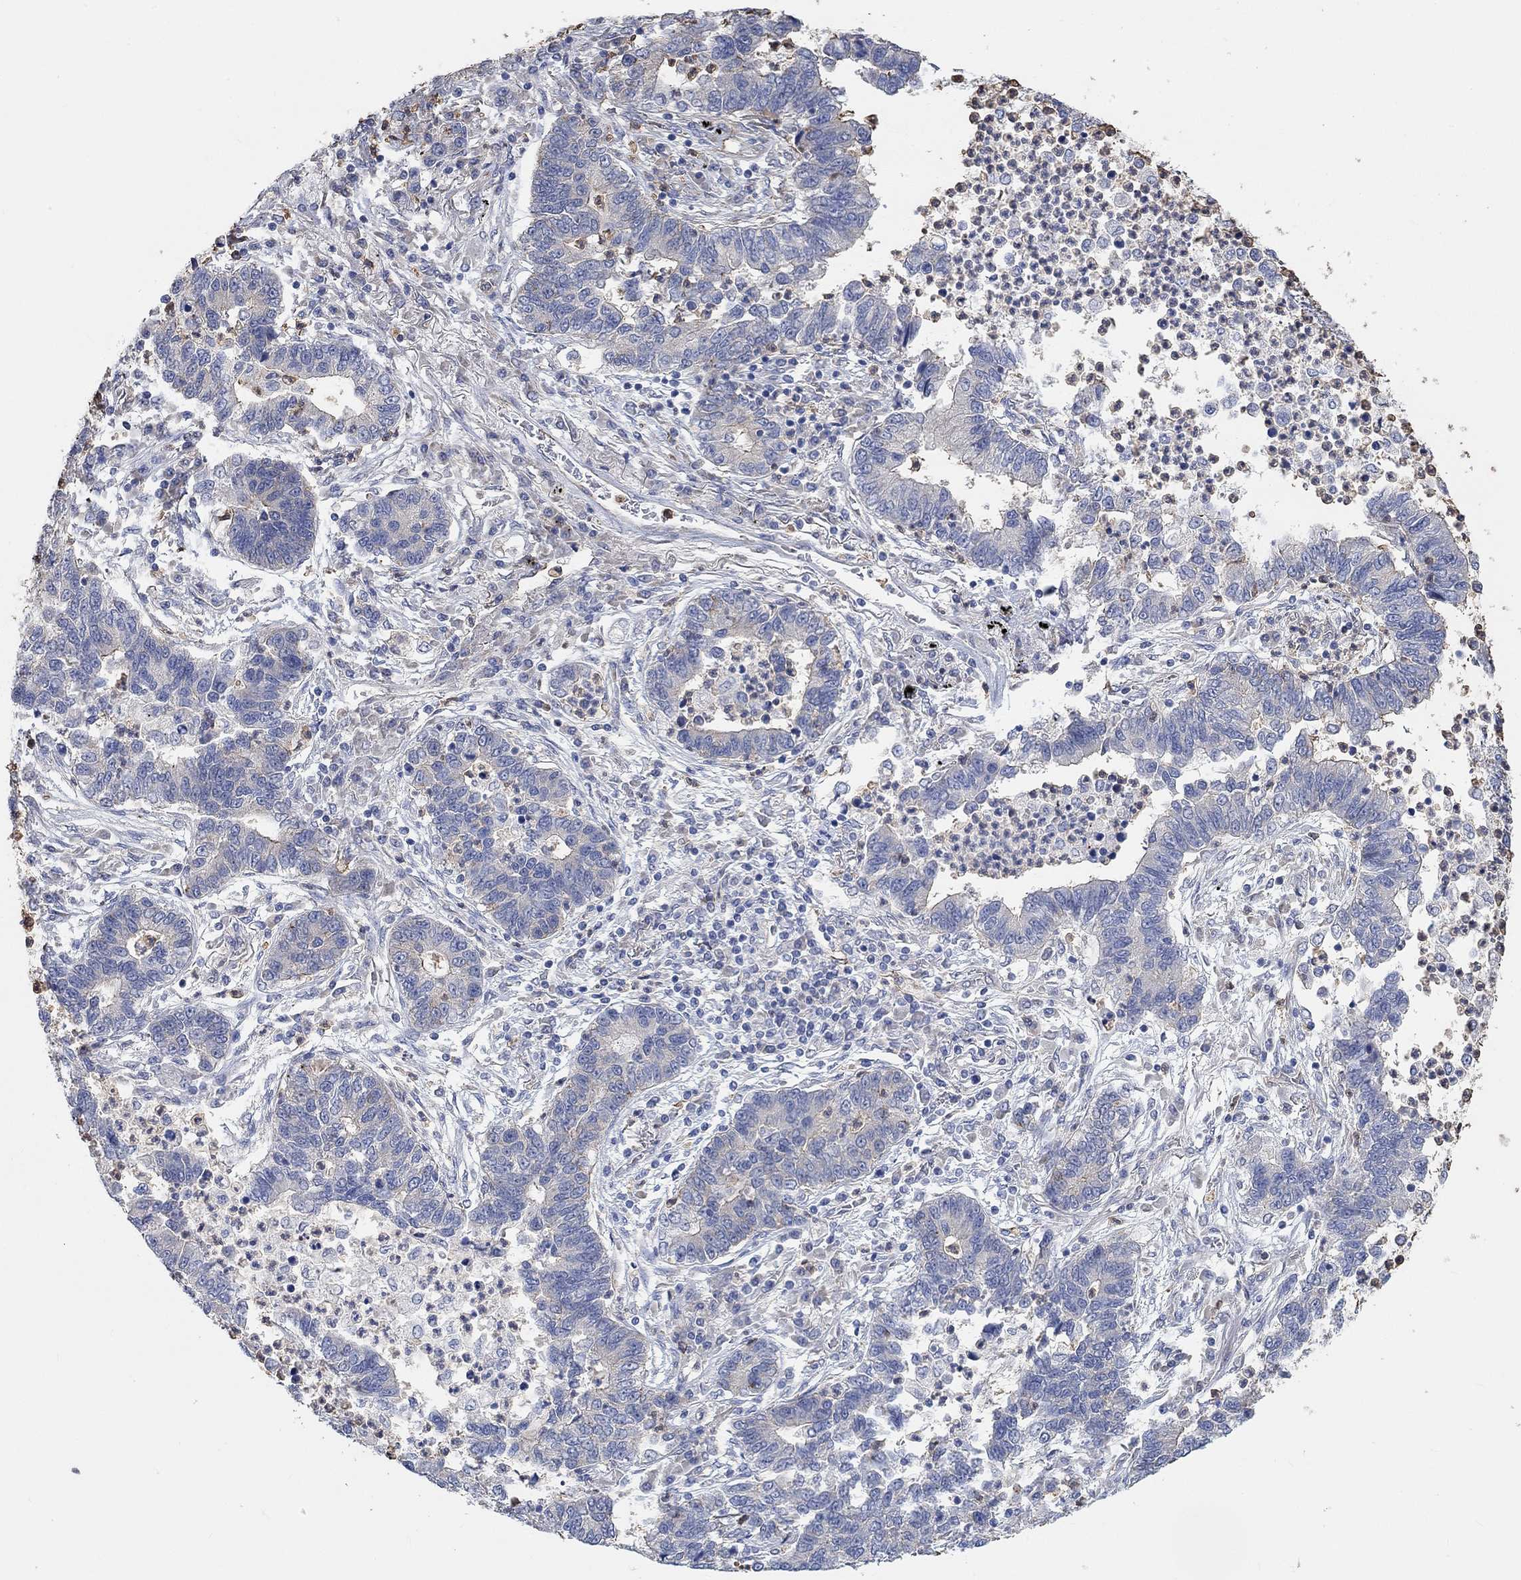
{"staining": {"intensity": "weak", "quantity": "<25%", "location": "cytoplasmic/membranous"}, "tissue": "lung cancer", "cell_type": "Tumor cells", "image_type": "cancer", "snomed": [{"axis": "morphology", "description": "Adenocarcinoma, NOS"}, {"axis": "topography", "description": "Lung"}], "caption": "Tumor cells show no significant staining in lung cancer (adenocarcinoma).", "gene": "SYT16", "patient": {"sex": "female", "age": 57}}